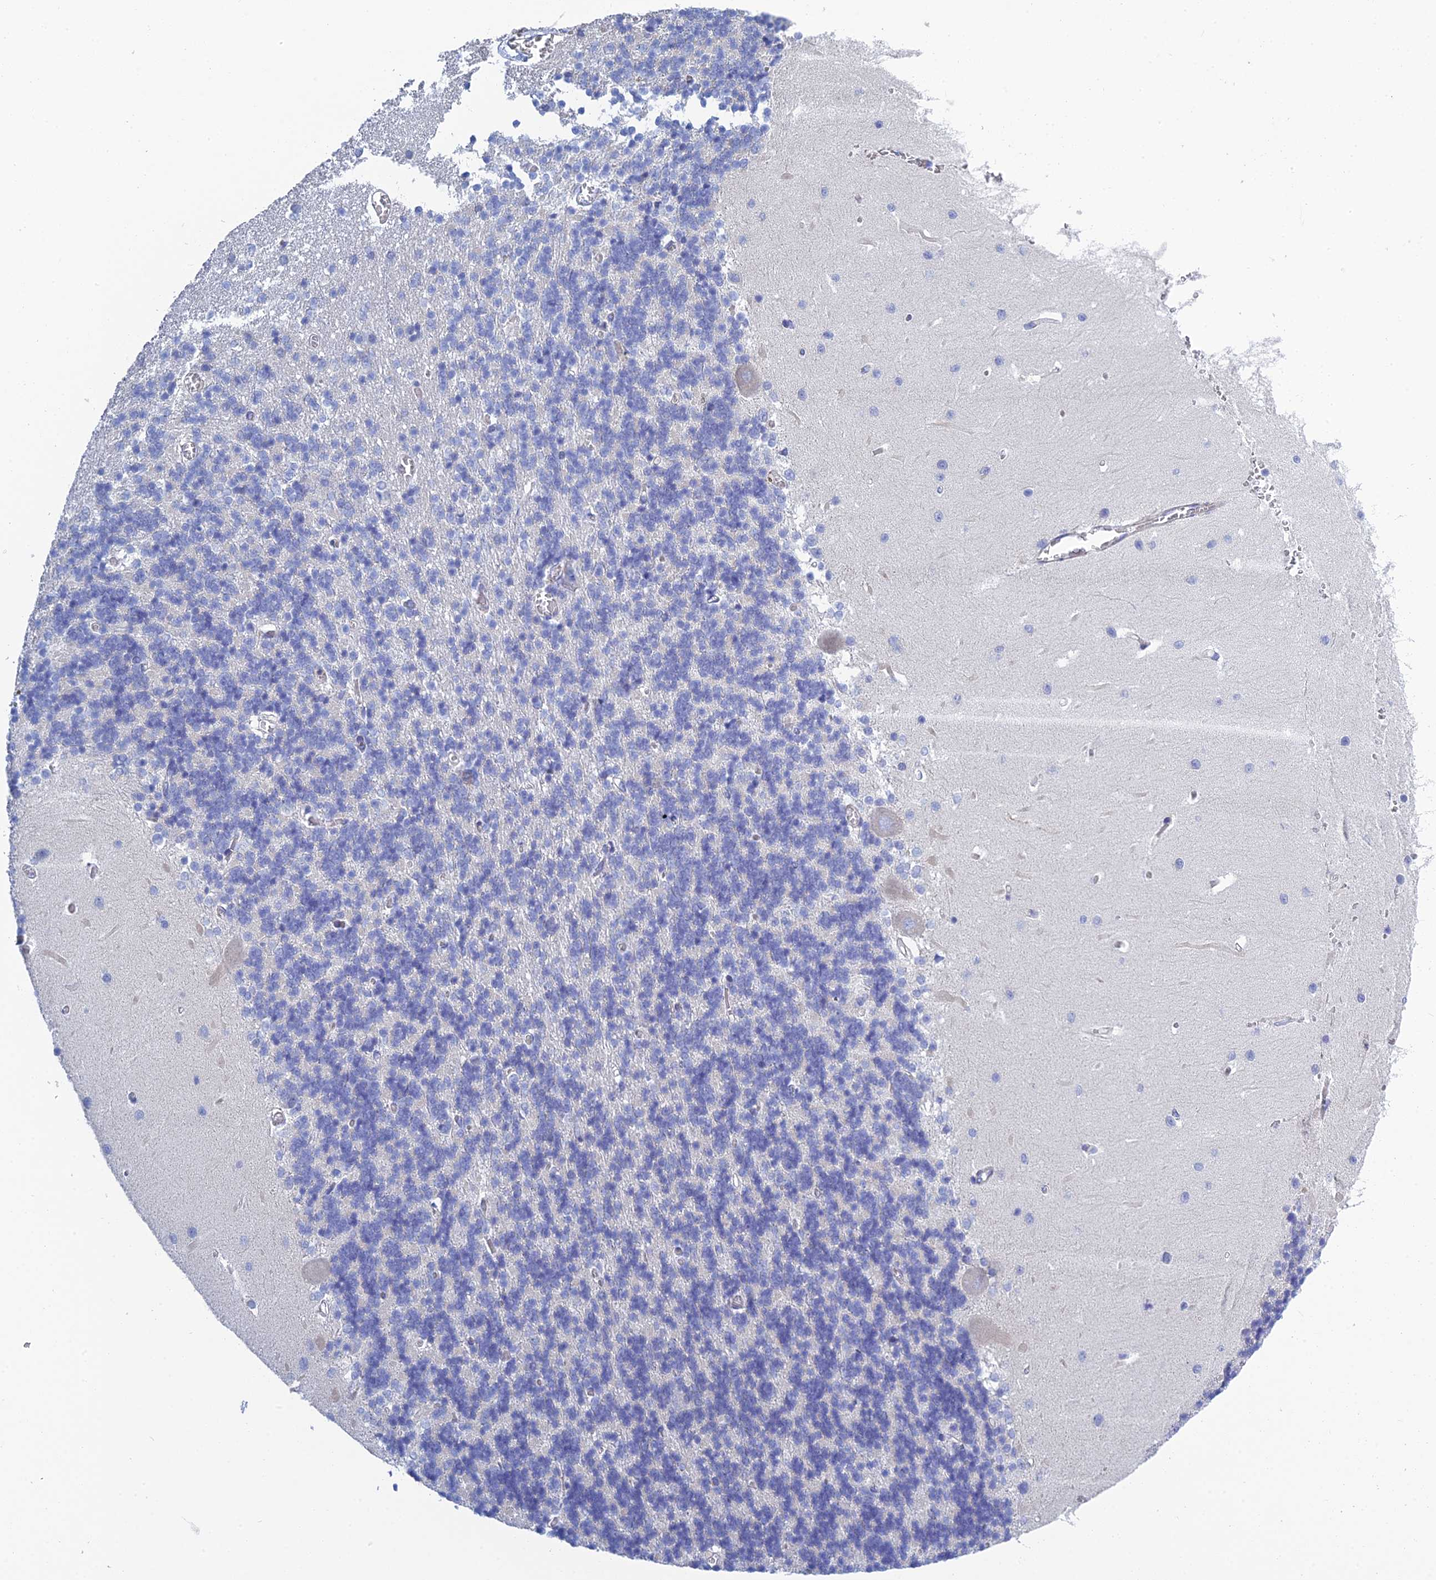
{"staining": {"intensity": "negative", "quantity": "none", "location": "none"}, "tissue": "cerebellum", "cell_type": "Cells in granular layer", "image_type": "normal", "snomed": [{"axis": "morphology", "description": "Normal tissue, NOS"}, {"axis": "topography", "description": "Cerebellum"}], "caption": "This is a photomicrograph of immunohistochemistry (IHC) staining of benign cerebellum, which shows no staining in cells in granular layer.", "gene": "PCDHA8", "patient": {"sex": "male", "age": 37}}